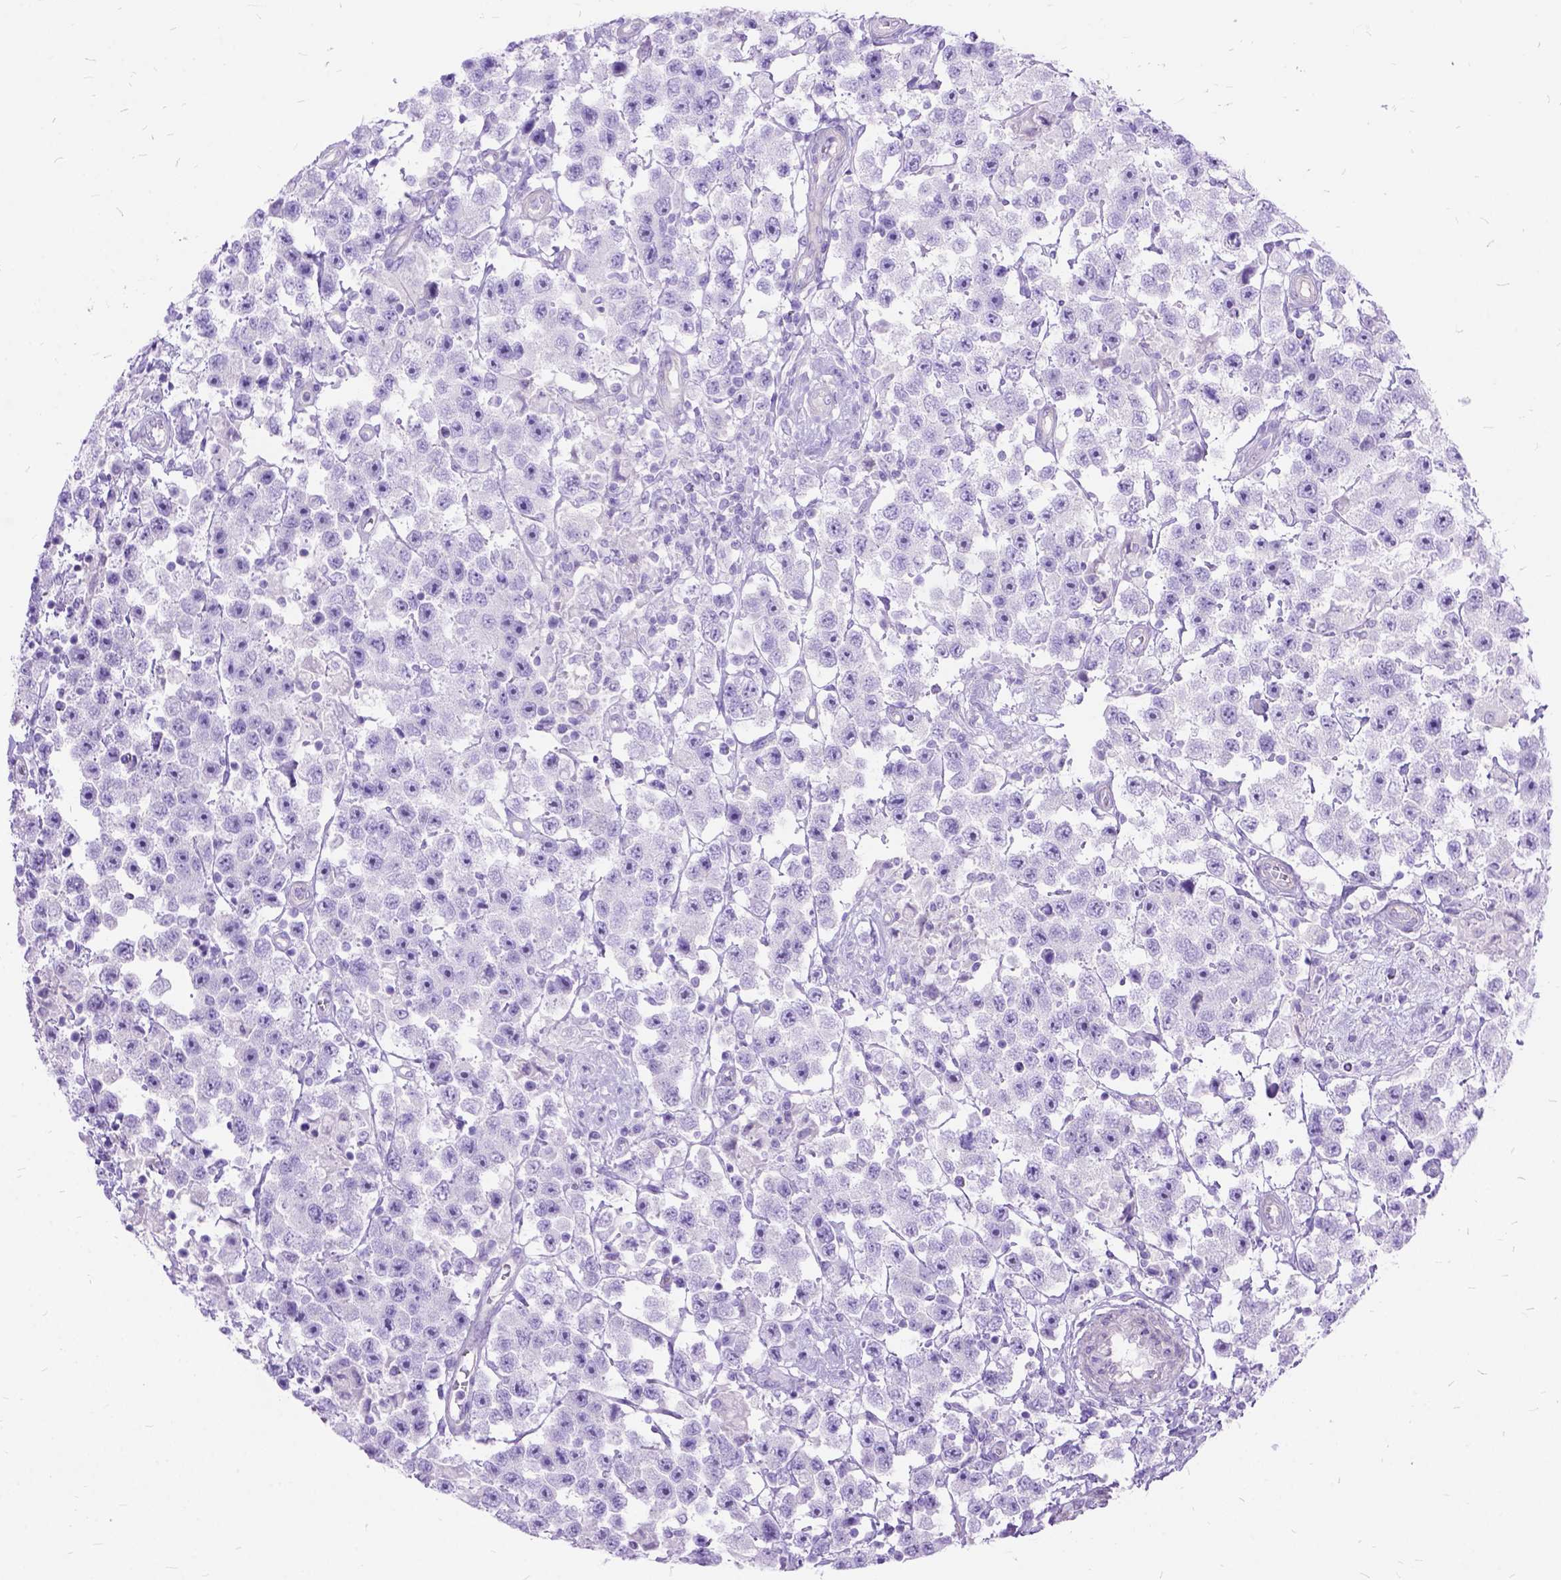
{"staining": {"intensity": "negative", "quantity": "none", "location": "none"}, "tissue": "testis cancer", "cell_type": "Tumor cells", "image_type": "cancer", "snomed": [{"axis": "morphology", "description": "Seminoma, NOS"}, {"axis": "topography", "description": "Testis"}], "caption": "IHC photomicrograph of human testis seminoma stained for a protein (brown), which demonstrates no positivity in tumor cells.", "gene": "ARL9", "patient": {"sex": "male", "age": 45}}